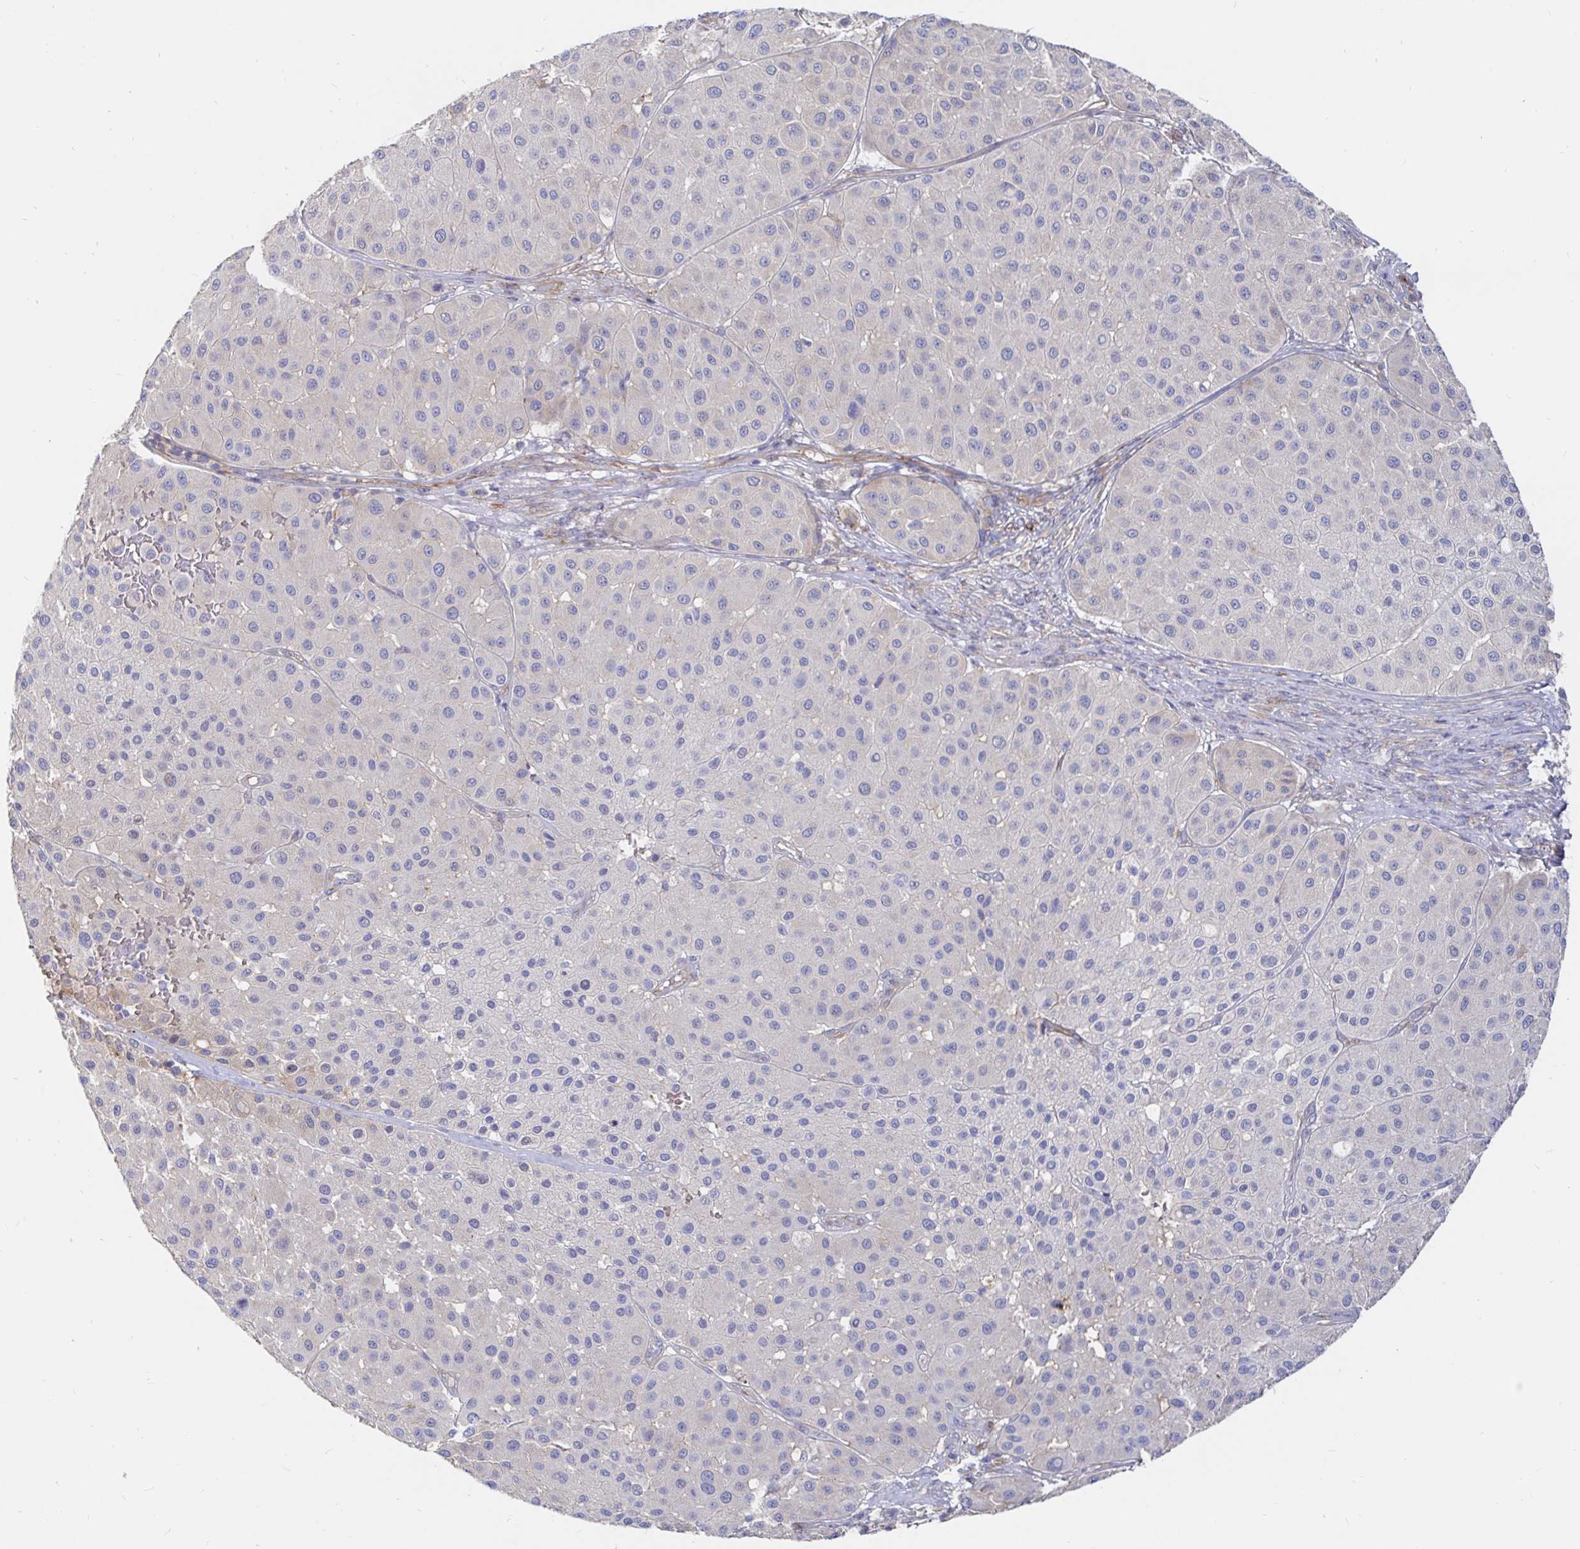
{"staining": {"intensity": "weak", "quantity": "25%-75%", "location": "cytoplasmic/membranous"}, "tissue": "melanoma", "cell_type": "Tumor cells", "image_type": "cancer", "snomed": [{"axis": "morphology", "description": "Malignant melanoma, Metastatic site"}, {"axis": "topography", "description": "Smooth muscle"}], "caption": "Protein analysis of malignant melanoma (metastatic site) tissue exhibits weak cytoplasmic/membranous positivity in about 25%-75% of tumor cells.", "gene": "KCTD19", "patient": {"sex": "male", "age": 41}}